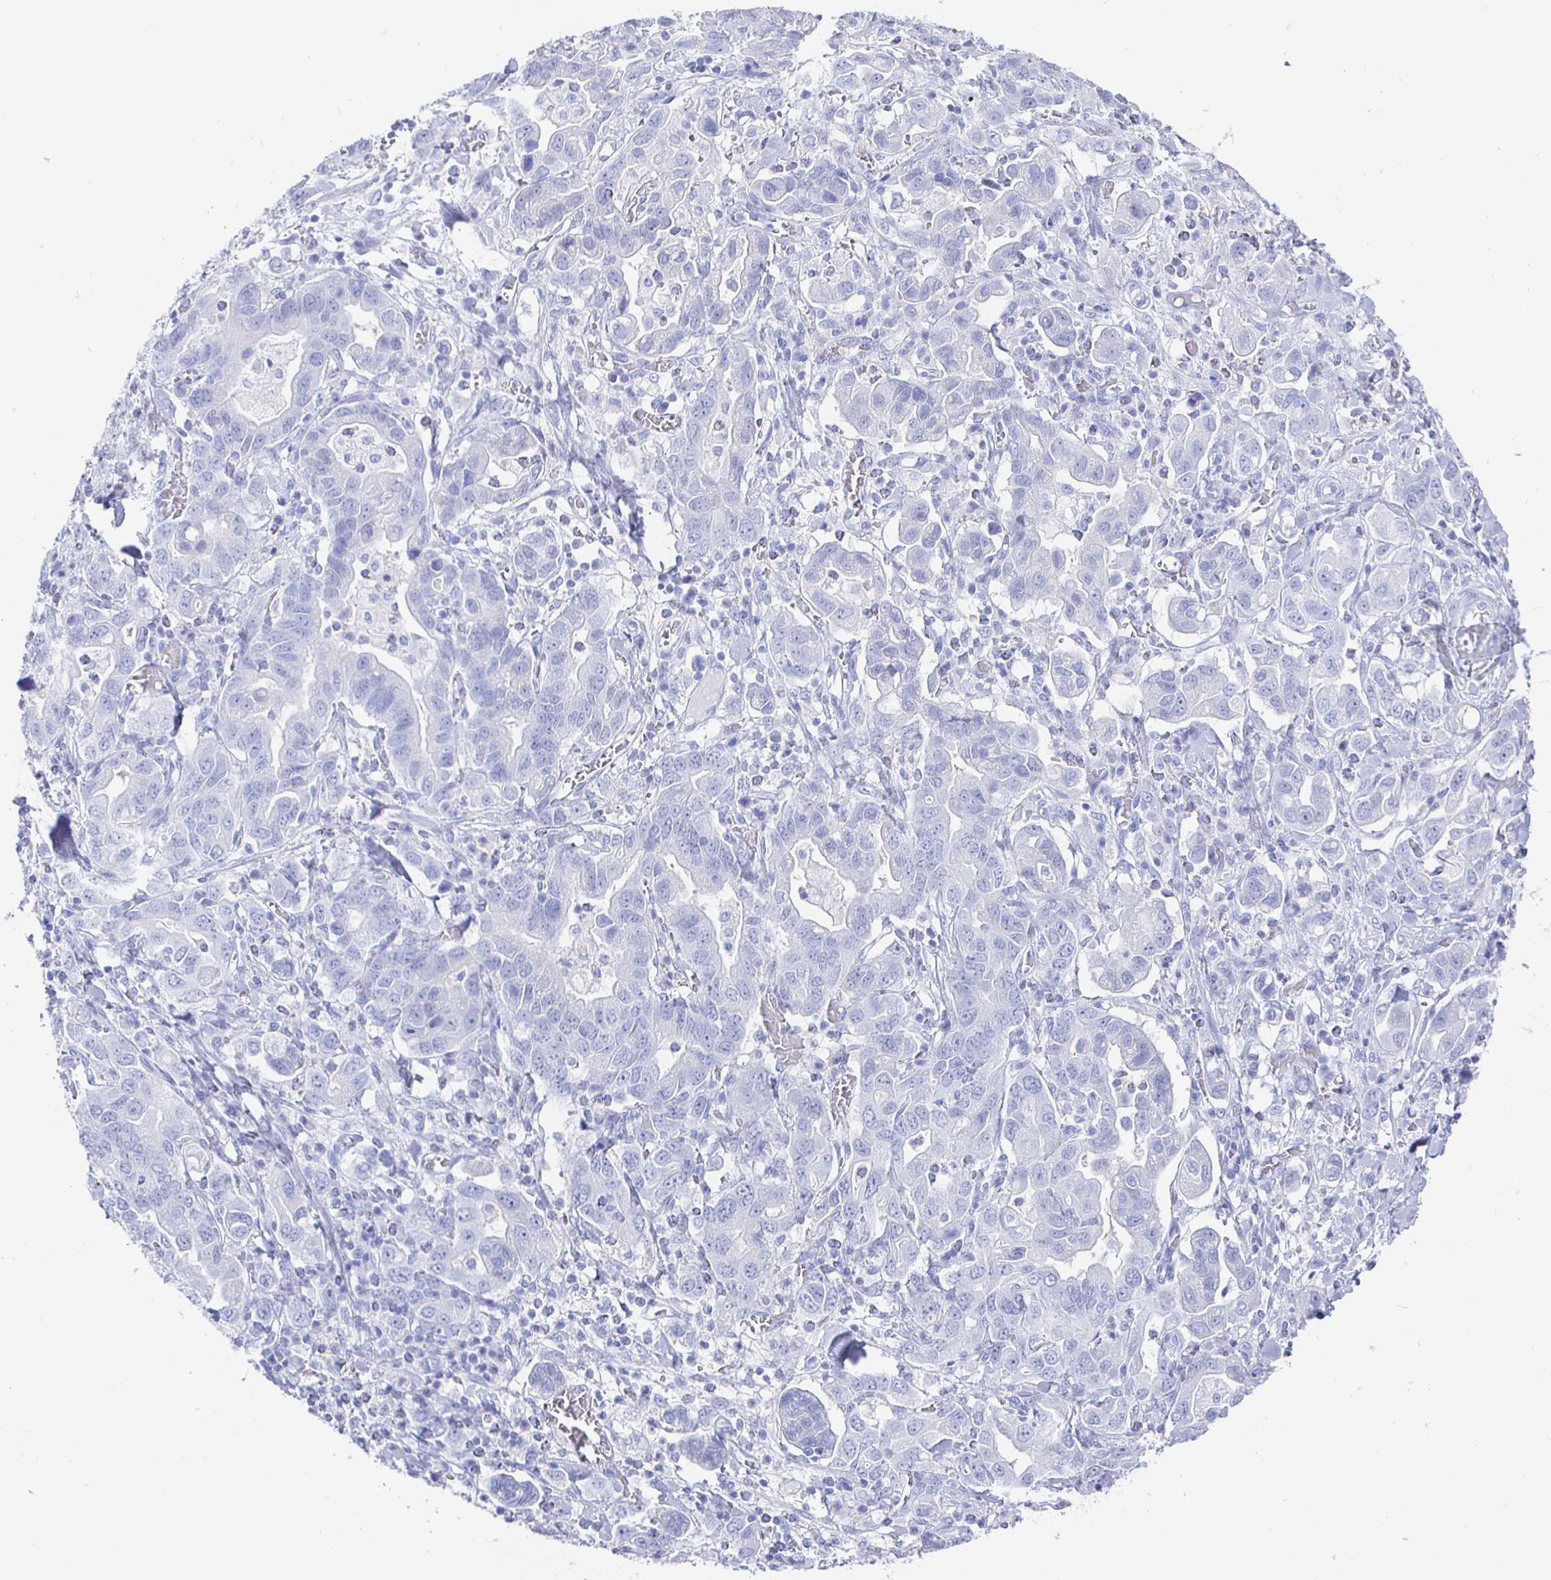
{"staining": {"intensity": "negative", "quantity": "none", "location": "none"}, "tissue": "stomach cancer", "cell_type": "Tumor cells", "image_type": "cancer", "snomed": [{"axis": "morphology", "description": "Adenocarcinoma, NOS"}, {"axis": "topography", "description": "Stomach, upper"}, {"axis": "topography", "description": "Stomach"}], "caption": "Immunohistochemical staining of human adenocarcinoma (stomach) shows no significant staining in tumor cells.", "gene": "CLCA1", "patient": {"sex": "male", "age": 62}}